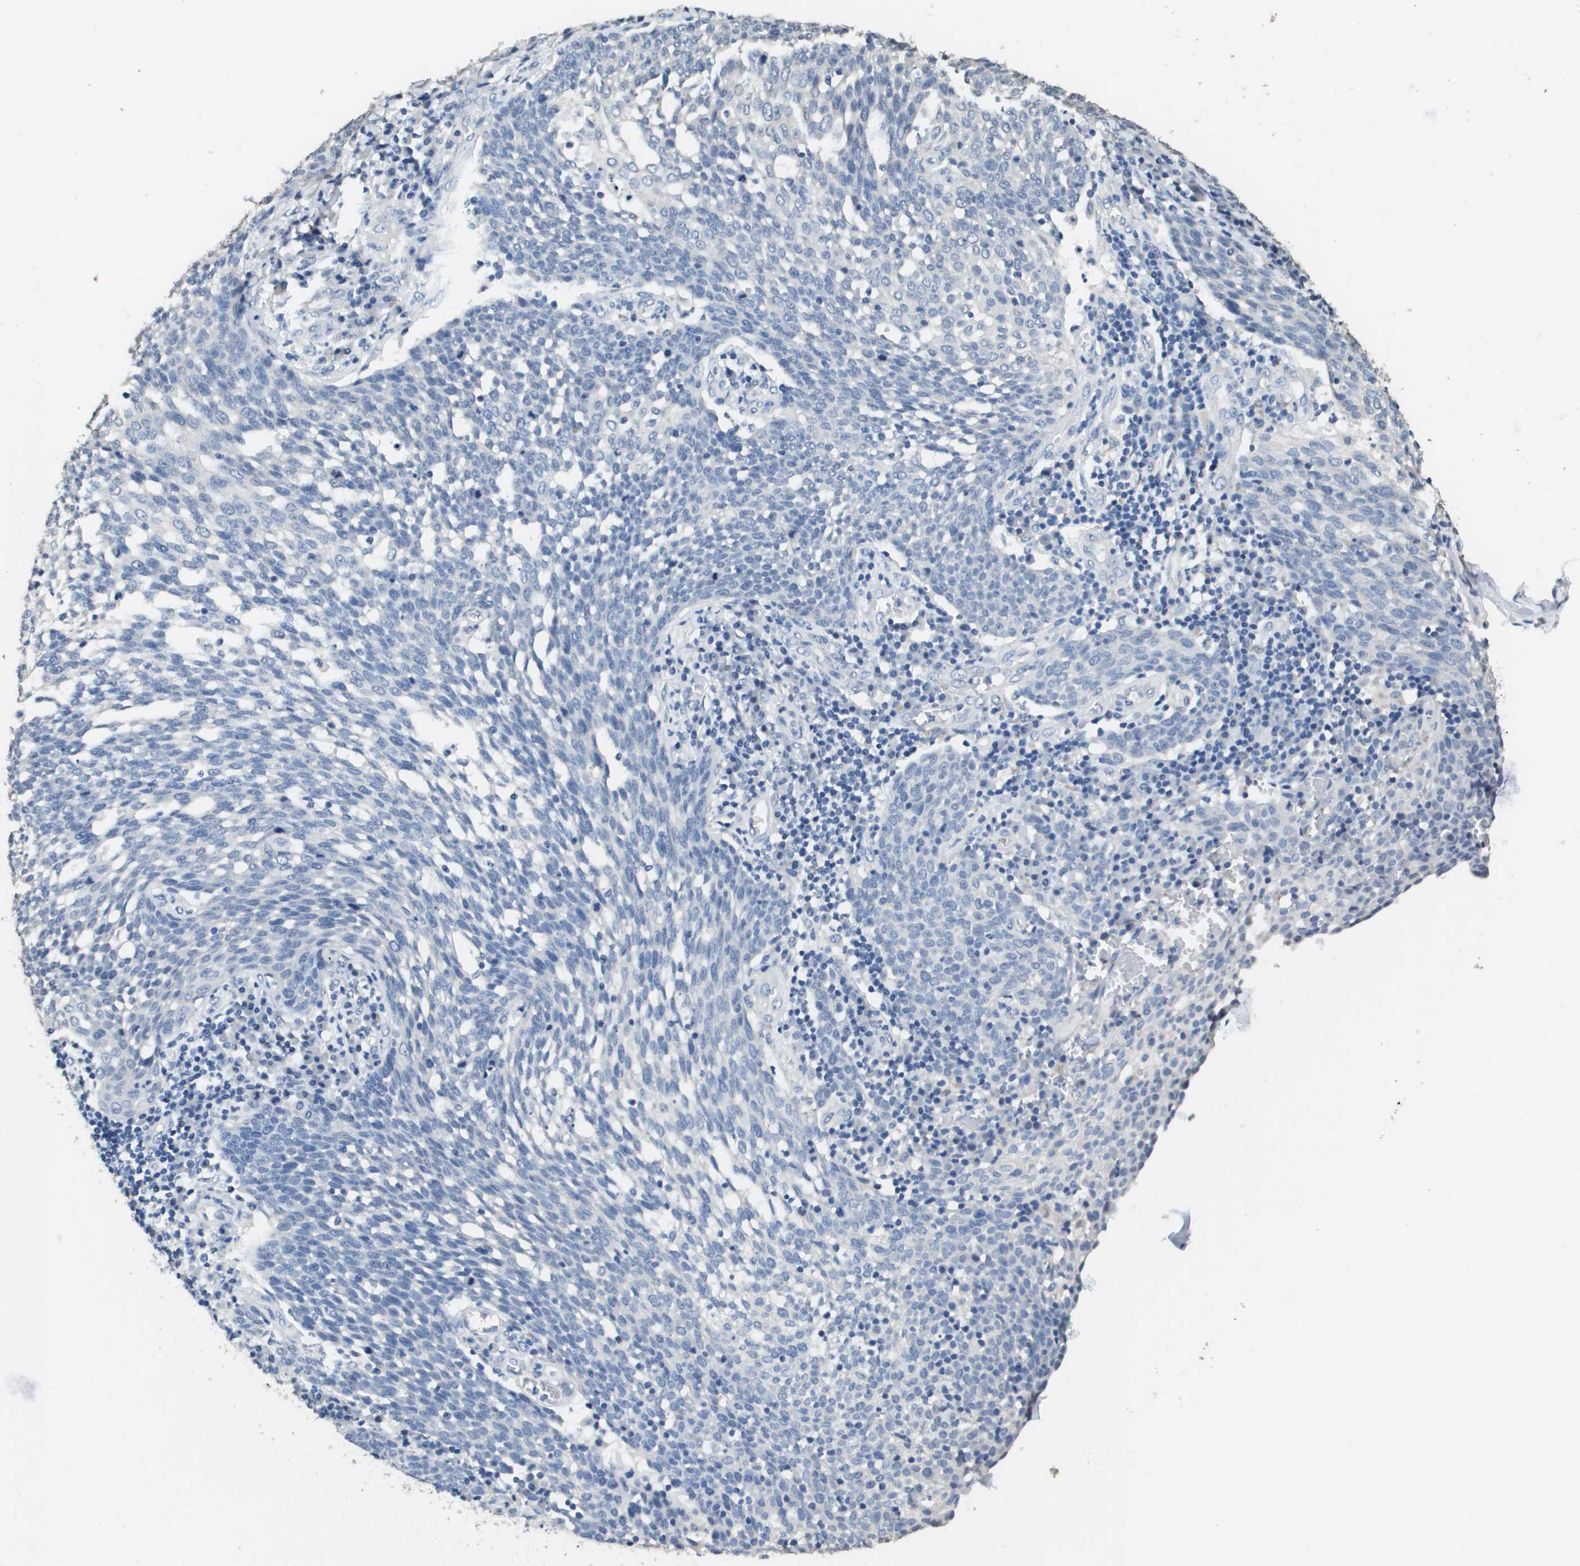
{"staining": {"intensity": "negative", "quantity": "none", "location": "none"}, "tissue": "cervical cancer", "cell_type": "Tumor cells", "image_type": "cancer", "snomed": [{"axis": "morphology", "description": "Squamous cell carcinoma, NOS"}, {"axis": "topography", "description": "Cervix"}], "caption": "IHC photomicrograph of neoplastic tissue: human squamous cell carcinoma (cervical) stained with DAB exhibits no significant protein expression in tumor cells.", "gene": "MT3", "patient": {"sex": "female", "age": 34}}